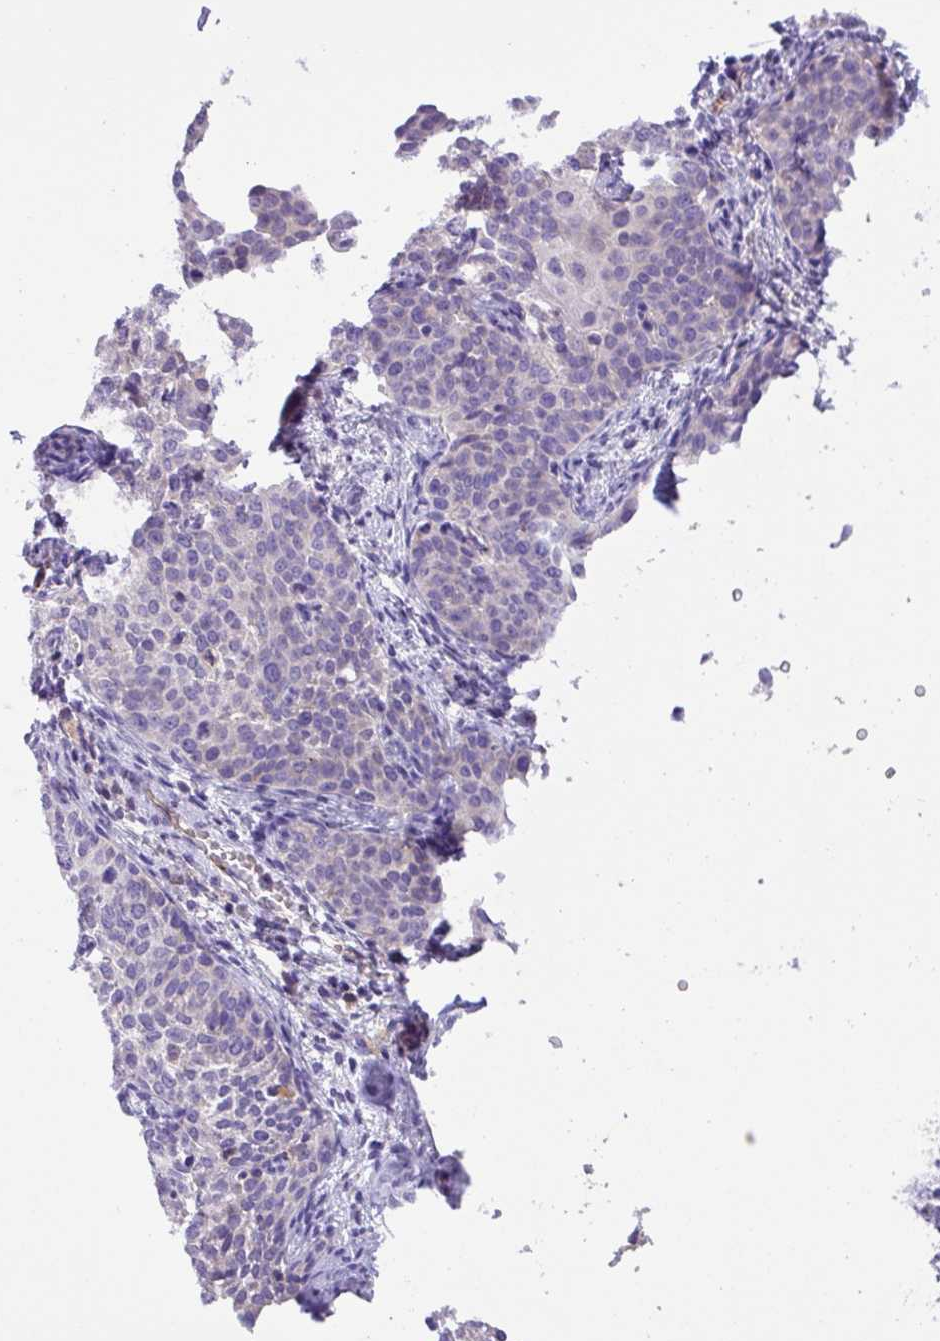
{"staining": {"intensity": "negative", "quantity": "none", "location": "none"}, "tissue": "cervical cancer", "cell_type": "Tumor cells", "image_type": "cancer", "snomed": [{"axis": "morphology", "description": "Squamous cell carcinoma, NOS"}, {"axis": "topography", "description": "Cervix"}], "caption": "DAB (3,3'-diaminobenzidine) immunohistochemical staining of human cervical cancer displays no significant staining in tumor cells.", "gene": "MRM2", "patient": {"sex": "female", "age": 44}}